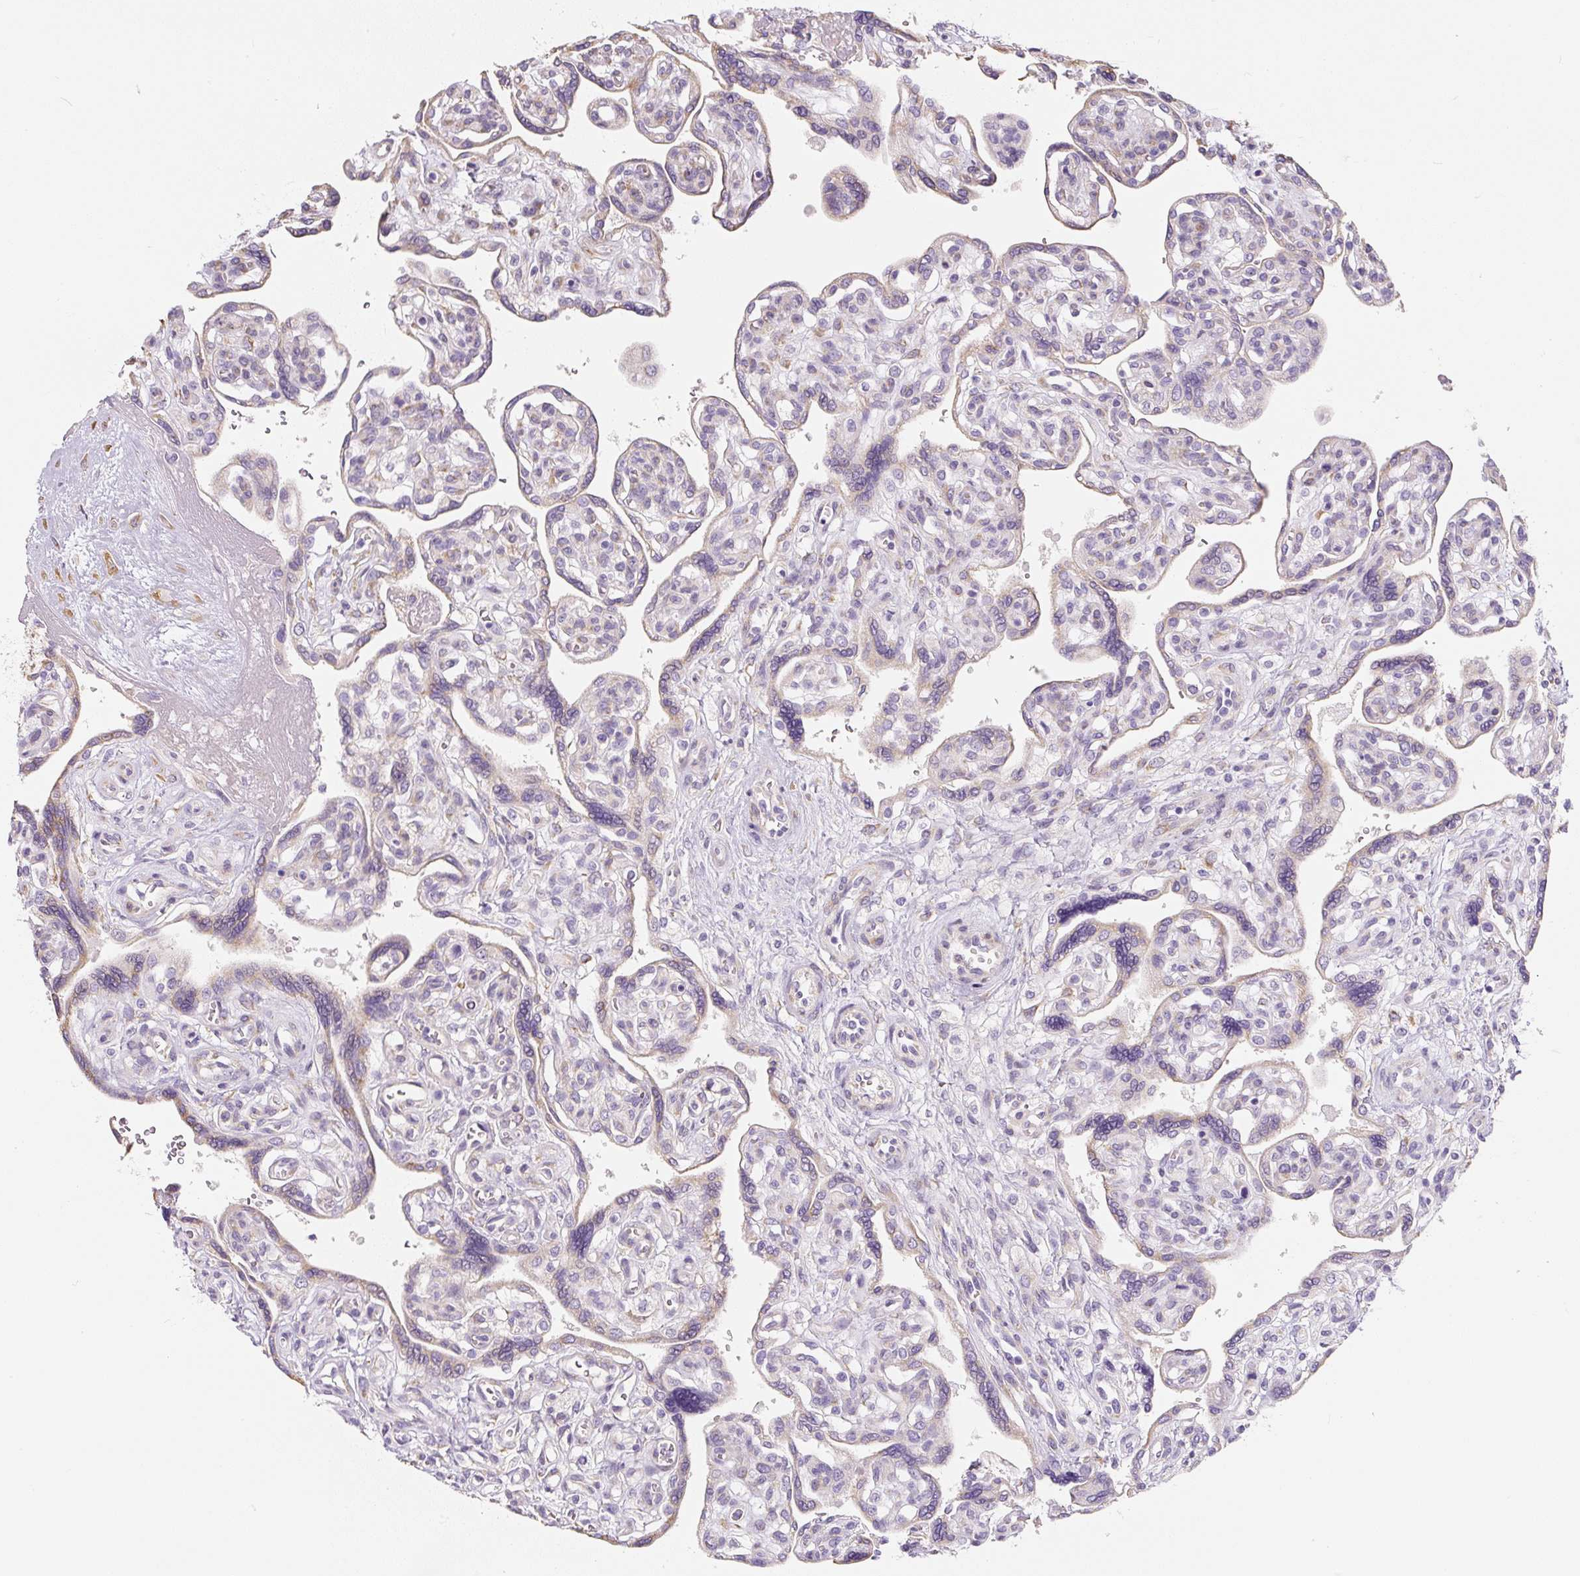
{"staining": {"intensity": "moderate", "quantity": ">75%", "location": "cytoplasmic/membranous"}, "tissue": "placenta", "cell_type": "Decidual cells", "image_type": "normal", "snomed": [{"axis": "morphology", "description": "Normal tissue, NOS"}, {"axis": "topography", "description": "Placenta"}], "caption": "Immunohistochemical staining of unremarkable human placenta reveals medium levels of moderate cytoplasmic/membranous positivity in approximately >75% of decidual cells.", "gene": "PWWP3B", "patient": {"sex": "female", "age": 39}}